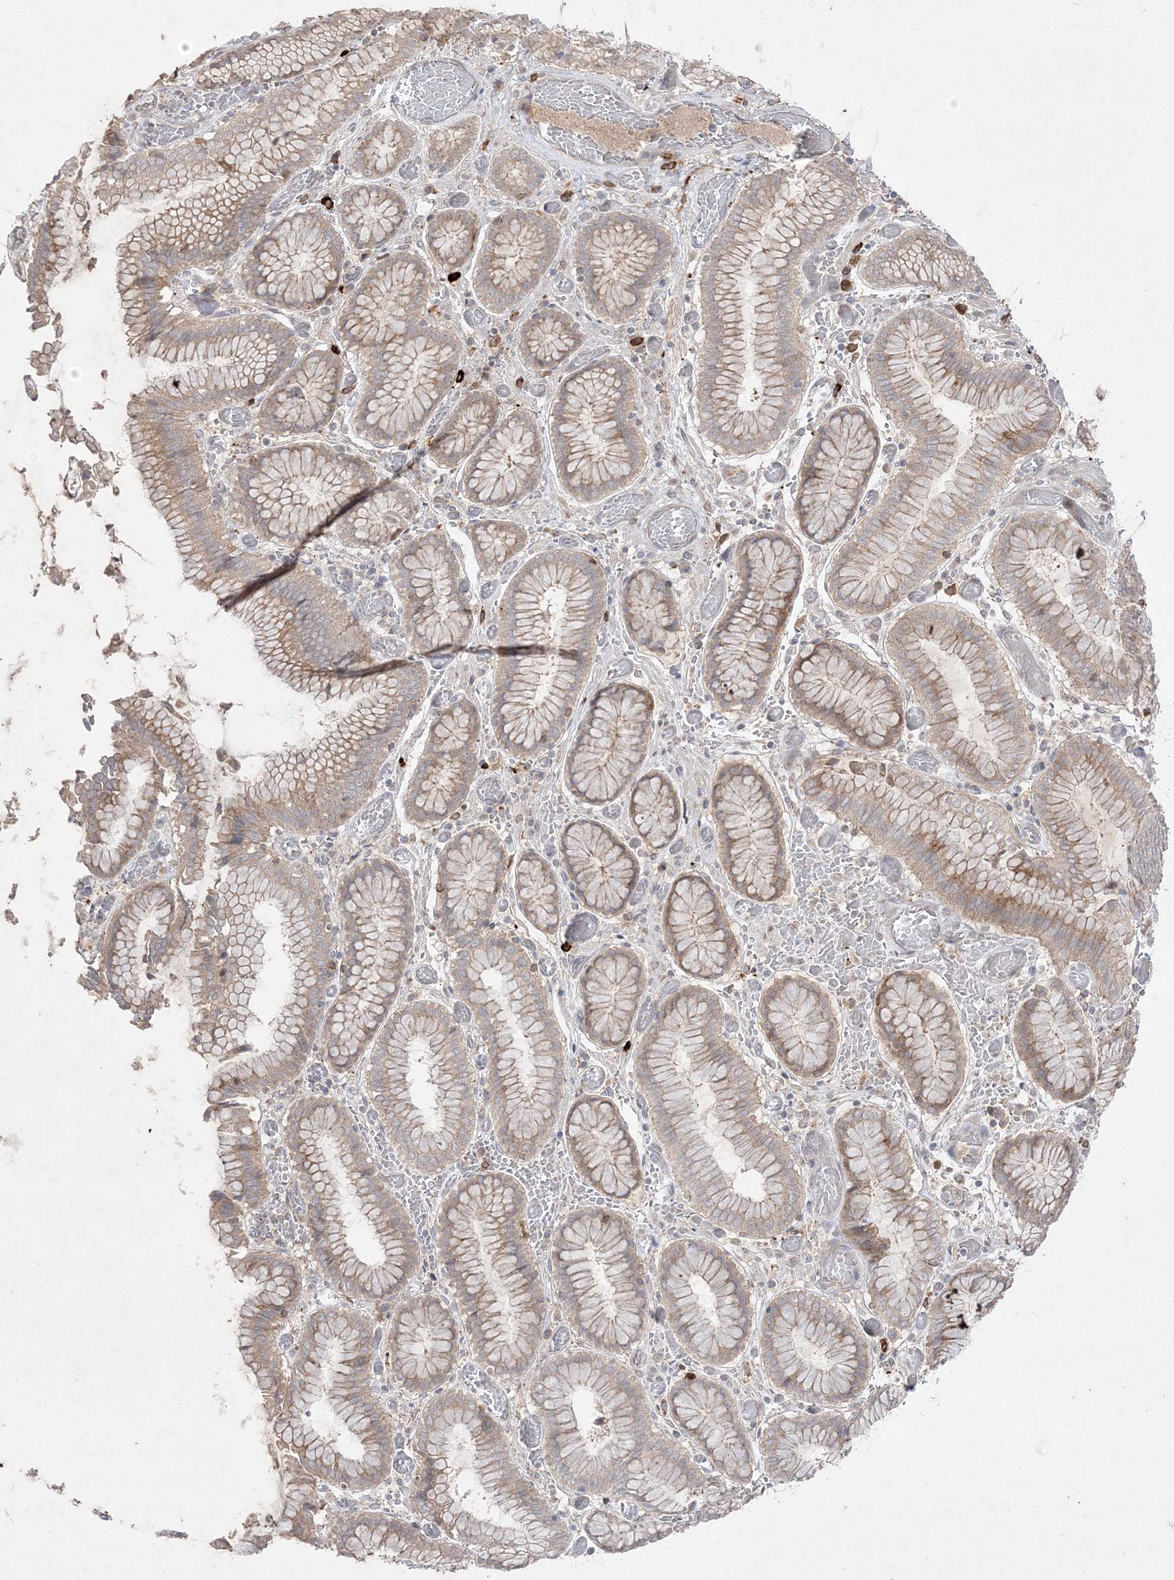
{"staining": {"intensity": "moderate", "quantity": "25%-75%", "location": "cytoplasmic/membranous"}, "tissue": "stomach cancer", "cell_type": "Tumor cells", "image_type": "cancer", "snomed": [{"axis": "morphology", "description": "Normal tissue, NOS"}, {"axis": "morphology", "description": "Adenocarcinoma, NOS"}, {"axis": "topography", "description": "Lymph node"}, {"axis": "topography", "description": "Stomach"}], "caption": "Adenocarcinoma (stomach) stained with immunohistochemistry reveals moderate cytoplasmic/membranous expression in about 25%-75% of tumor cells. (brown staining indicates protein expression, while blue staining denotes nuclei).", "gene": "CLNK", "patient": {"sex": "male", "age": 48}}